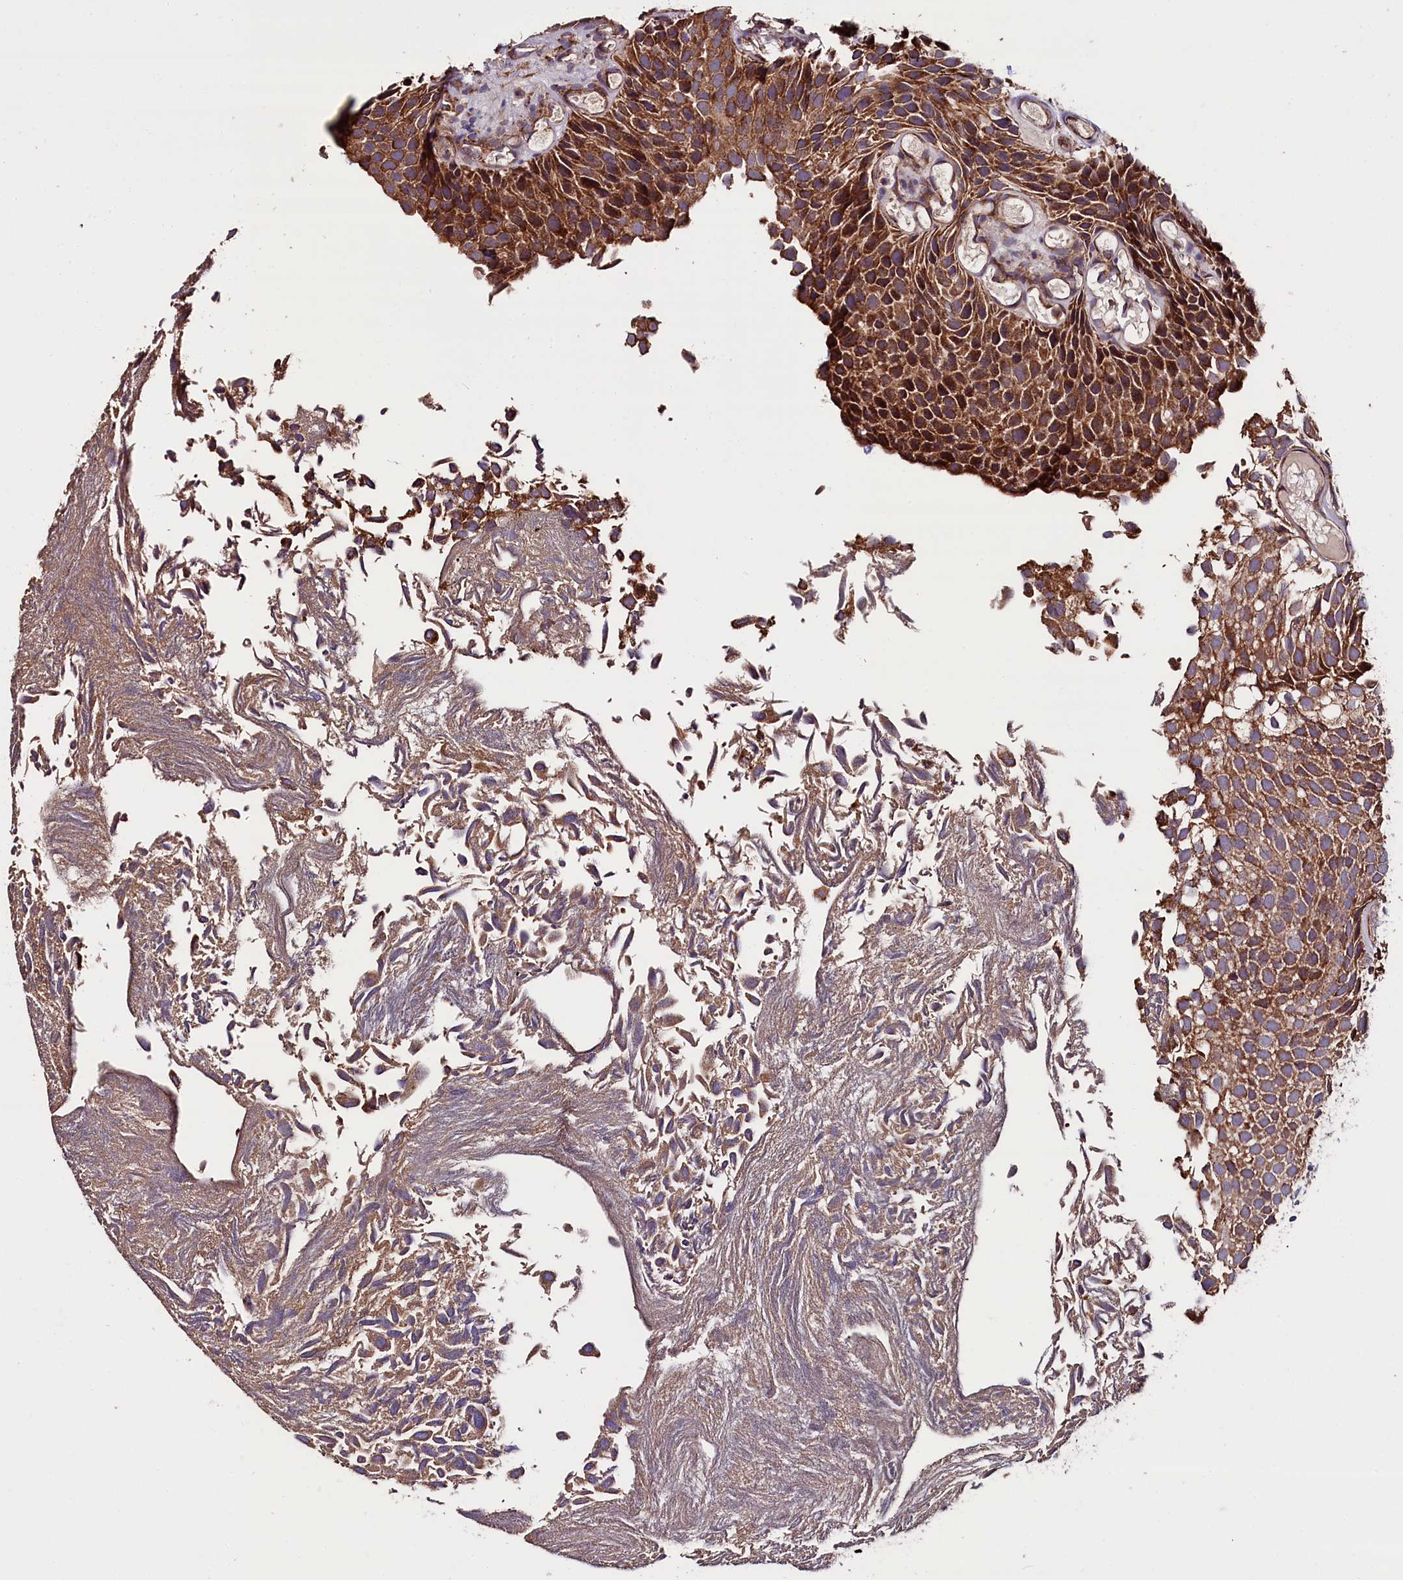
{"staining": {"intensity": "strong", "quantity": ">75%", "location": "cytoplasmic/membranous"}, "tissue": "urothelial cancer", "cell_type": "Tumor cells", "image_type": "cancer", "snomed": [{"axis": "morphology", "description": "Urothelial carcinoma, Low grade"}, {"axis": "topography", "description": "Urinary bladder"}], "caption": "Protein staining by immunohistochemistry reveals strong cytoplasmic/membranous expression in about >75% of tumor cells in low-grade urothelial carcinoma. (Stains: DAB in brown, nuclei in blue, Microscopy: brightfield microscopy at high magnification).", "gene": "ZSWIM1", "patient": {"sex": "male", "age": 89}}